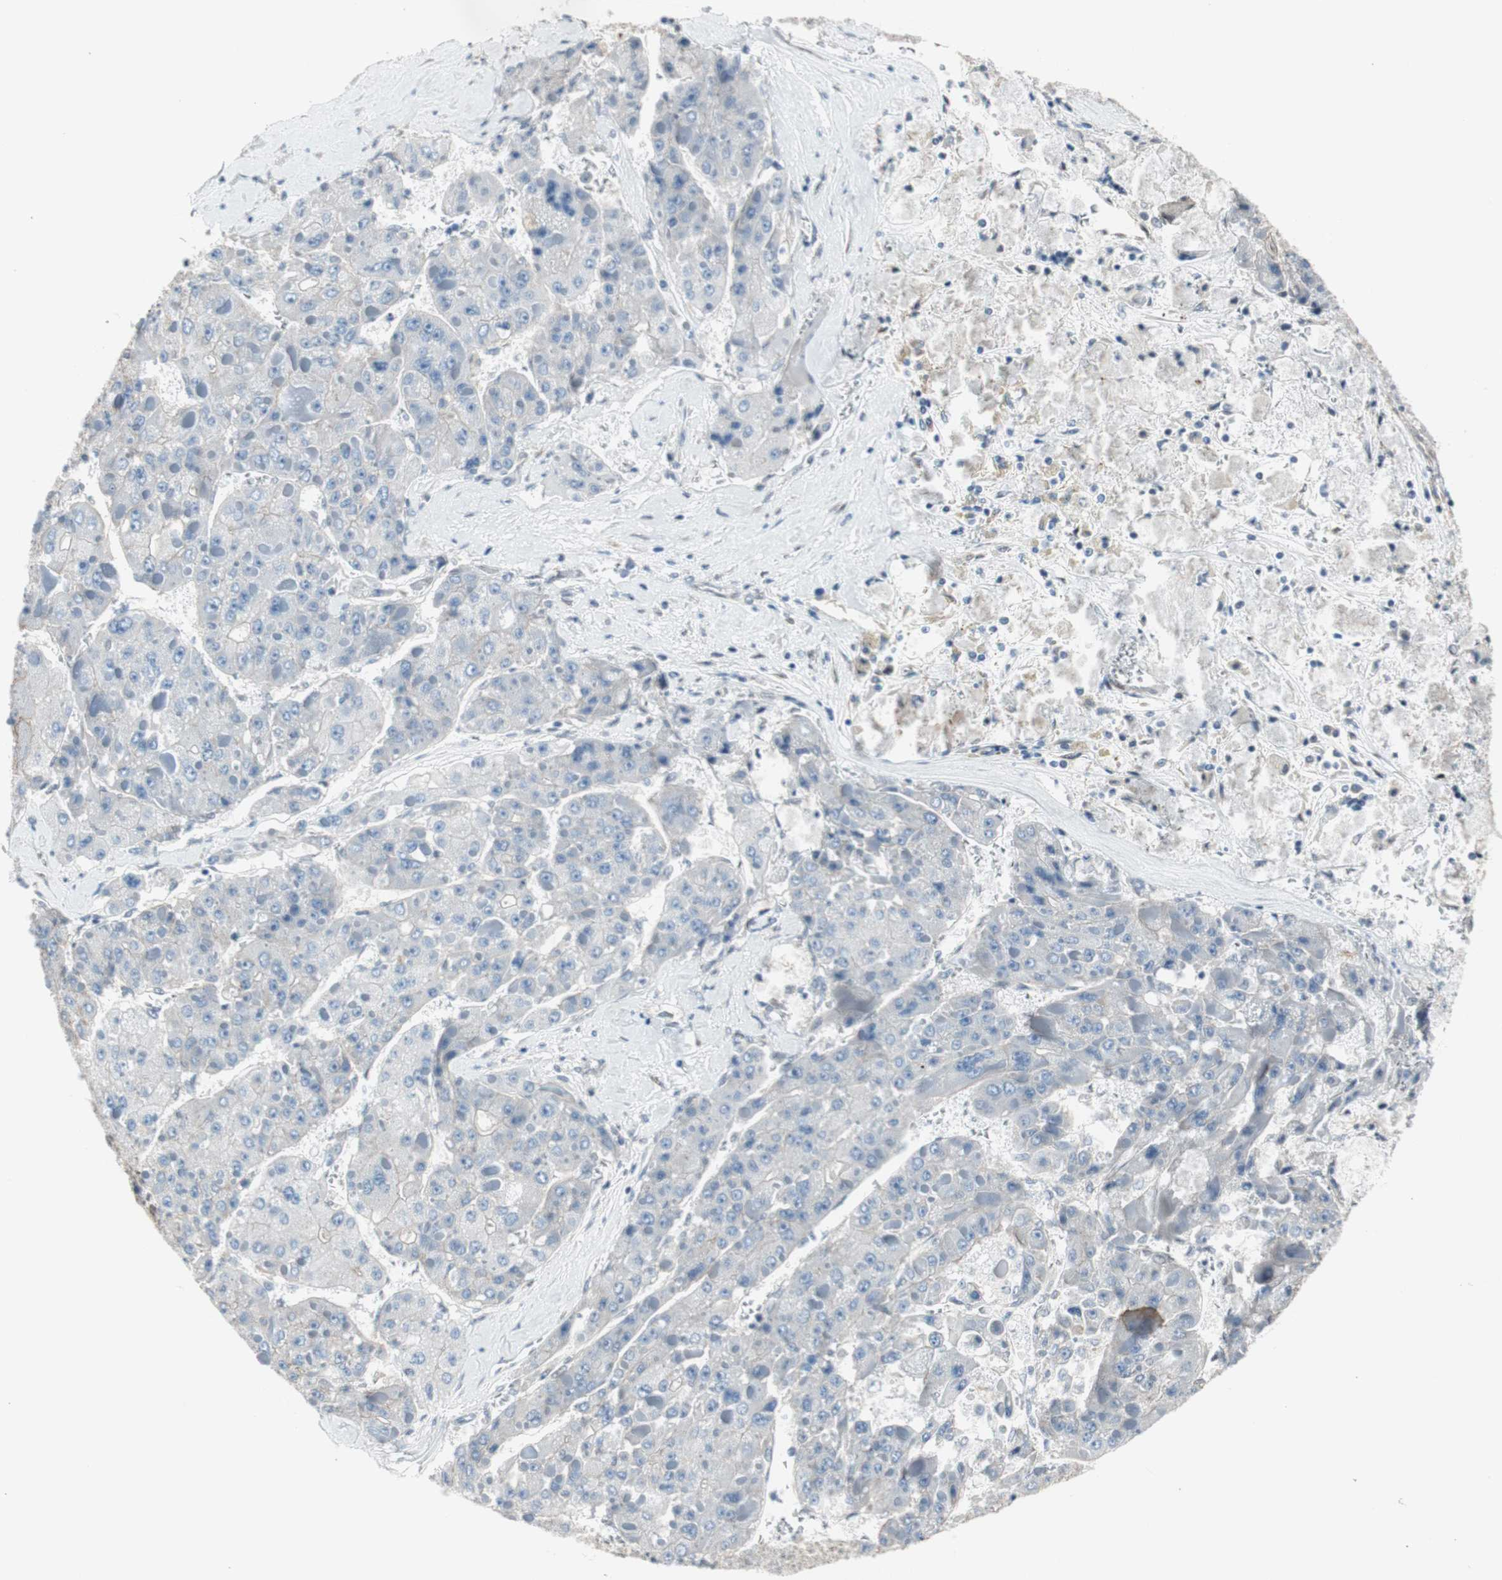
{"staining": {"intensity": "negative", "quantity": "none", "location": "none"}, "tissue": "liver cancer", "cell_type": "Tumor cells", "image_type": "cancer", "snomed": [{"axis": "morphology", "description": "Carcinoma, Hepatocellular, NOS"}, {"axis": "topography", "description": "Liver"}], "caption": "A histopathology image of human liver cancer (hepatocellular carcinoma) is negative for staining in tumor cells. The staining is performed using DAB brown chromogen with nuclei counter-stained in using hematoxylin.", "gene": "PML", "patient": {"sex": "female", "age": 73}}